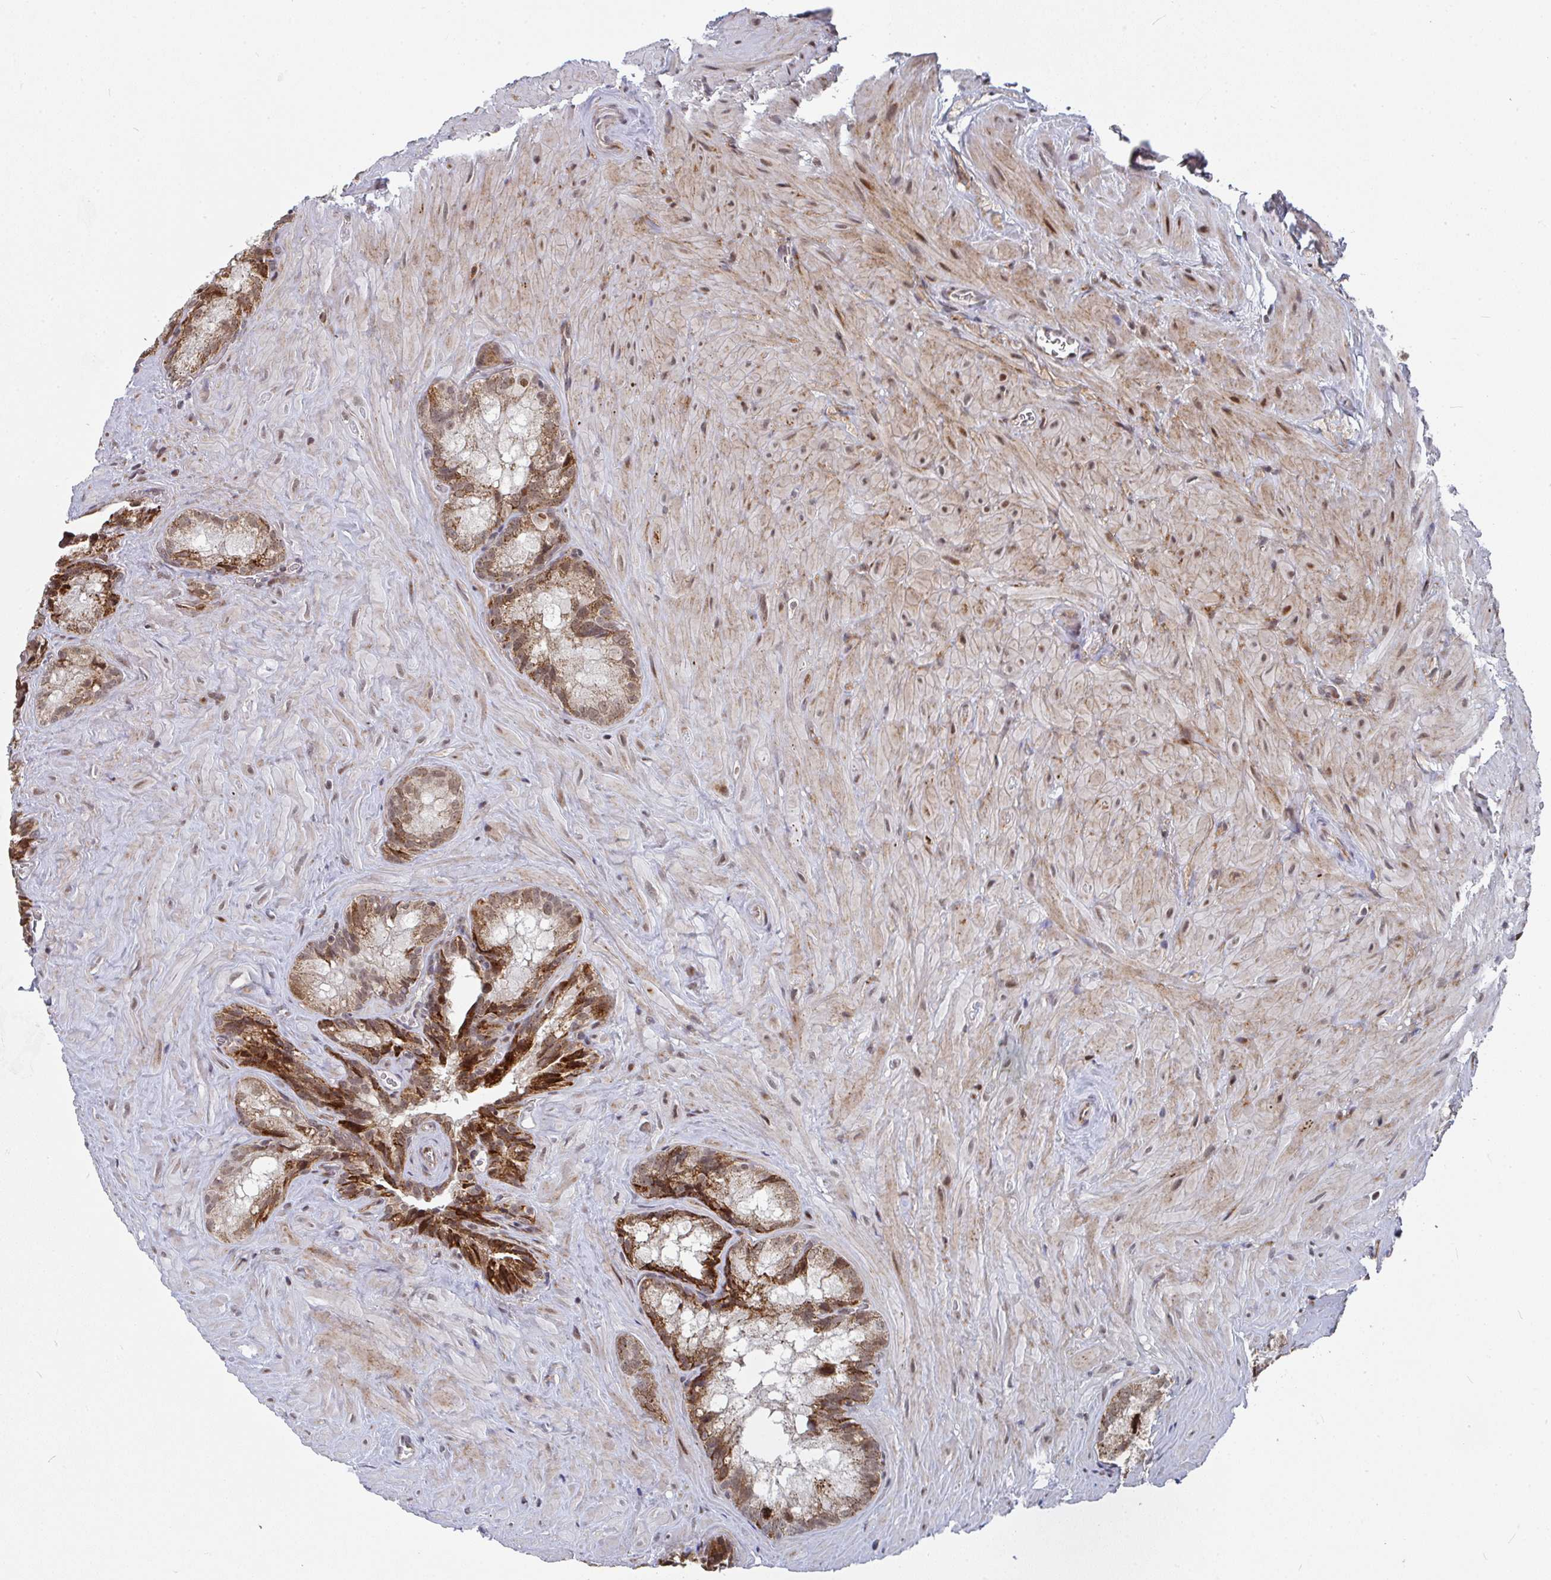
{"staining": {"intensity": "moderate", "quantity": ">75%", "location": "cytoplasmic/membranous"}, "tissue": "seminal vesicle", "cell_type": "Glandular cells", "image_type": "normal", "snomed": [{"axis": "morphology", "description": "Normal tissue, NOS"}, {"axis": "topography", "description": "Seminal veicle"}], "caption": "IHC (DAB (3,3'-diaminobenzidine)) staining of normal human seminal vesicle reveals moderate cytoplasmic/membranous protein staining in approximately >75% of glandular cells. The staining was performed using DAB to visualize the protein expression in brown, while the nuclei were stained in blue with hematoxylin (Magnification: 20x).", "gene": "RBBP5", "patient": {"sex": "male", "age": 47}}